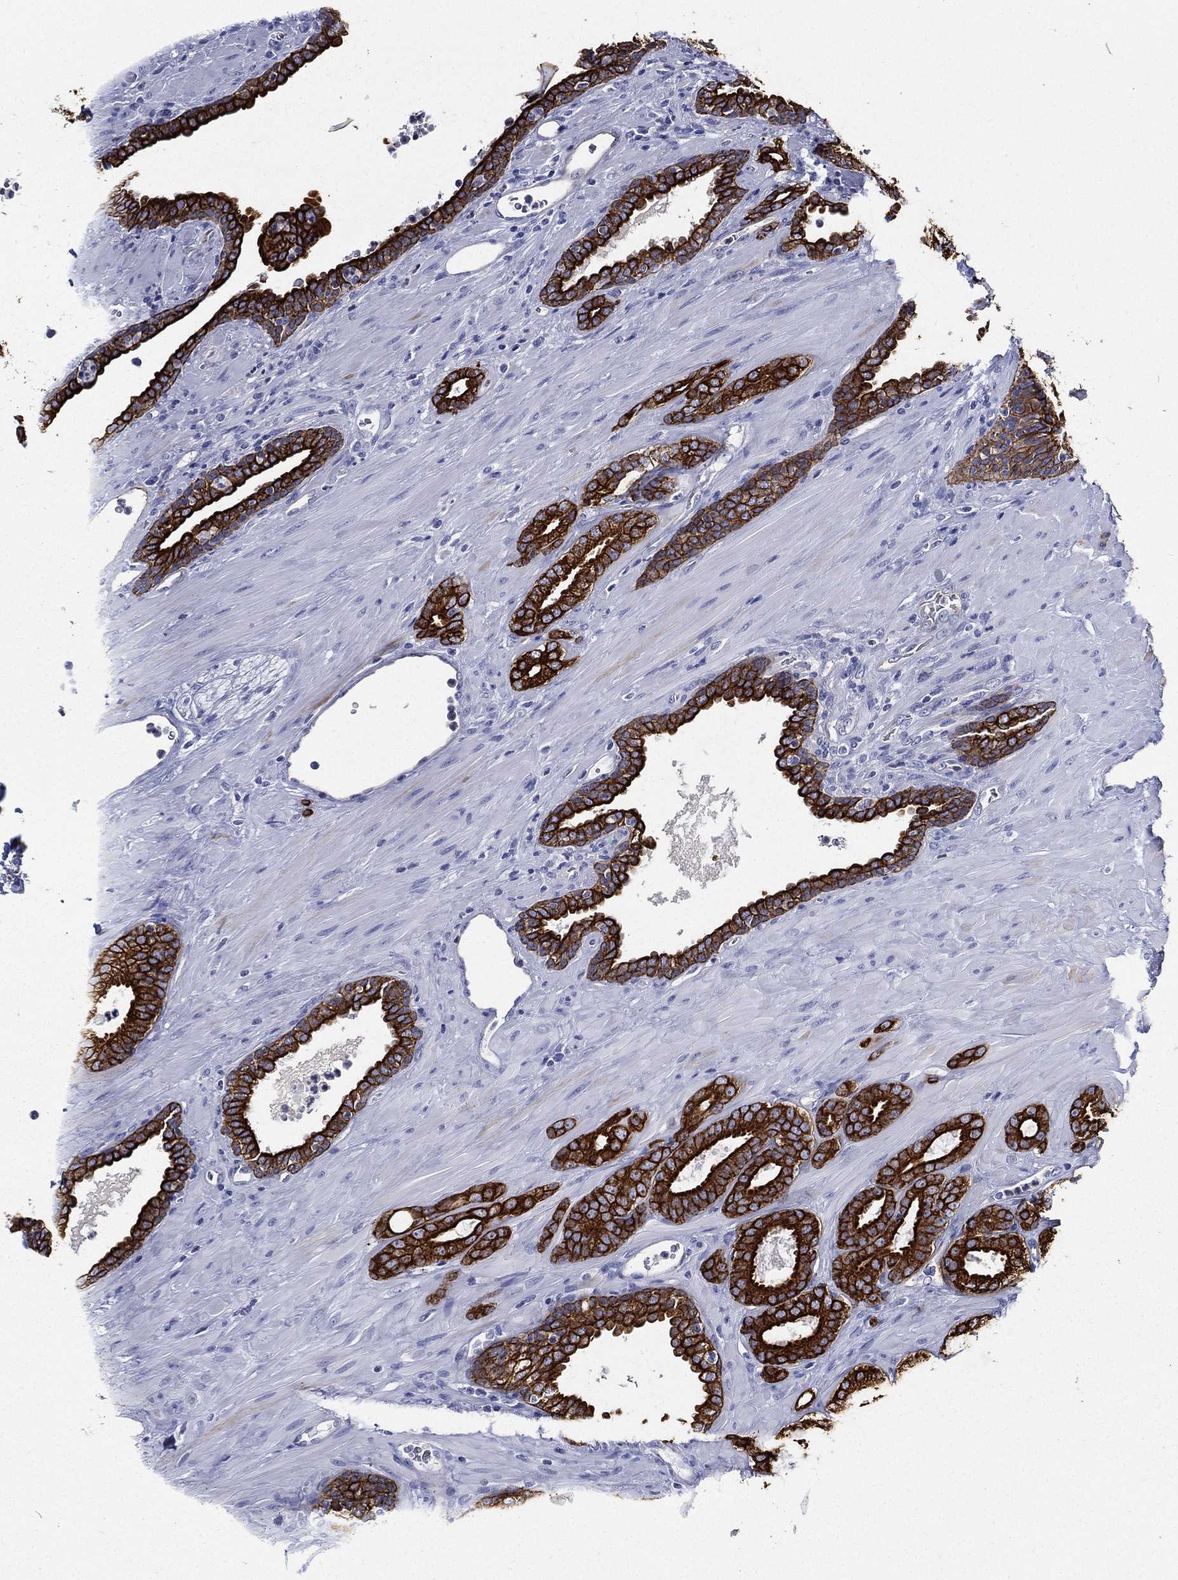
{"staining": {"intensity": "strong", "quantity": ">75%", "location": "cytoplasmic/membranous"}, "tissue": "prostate cancer", "cell_type": "Tumor cells", "image_type": "cancer", "snomed": [{"axis": "morphology", "description": "Adenocarcinoma, Low grade"}, {"axis": "topography", "description": "Prostate"}], "caption": "Protein expression analysis of prostate low-grade adenocarcinoma exhibits strong cytoplasmic/membranous staining in approximately >75% of tumor cells. Ihc stains the protein in brown and the nuclei are stained blue.", "gene": "NEDD9", "patient": {"sex": "male", "age": 61}}